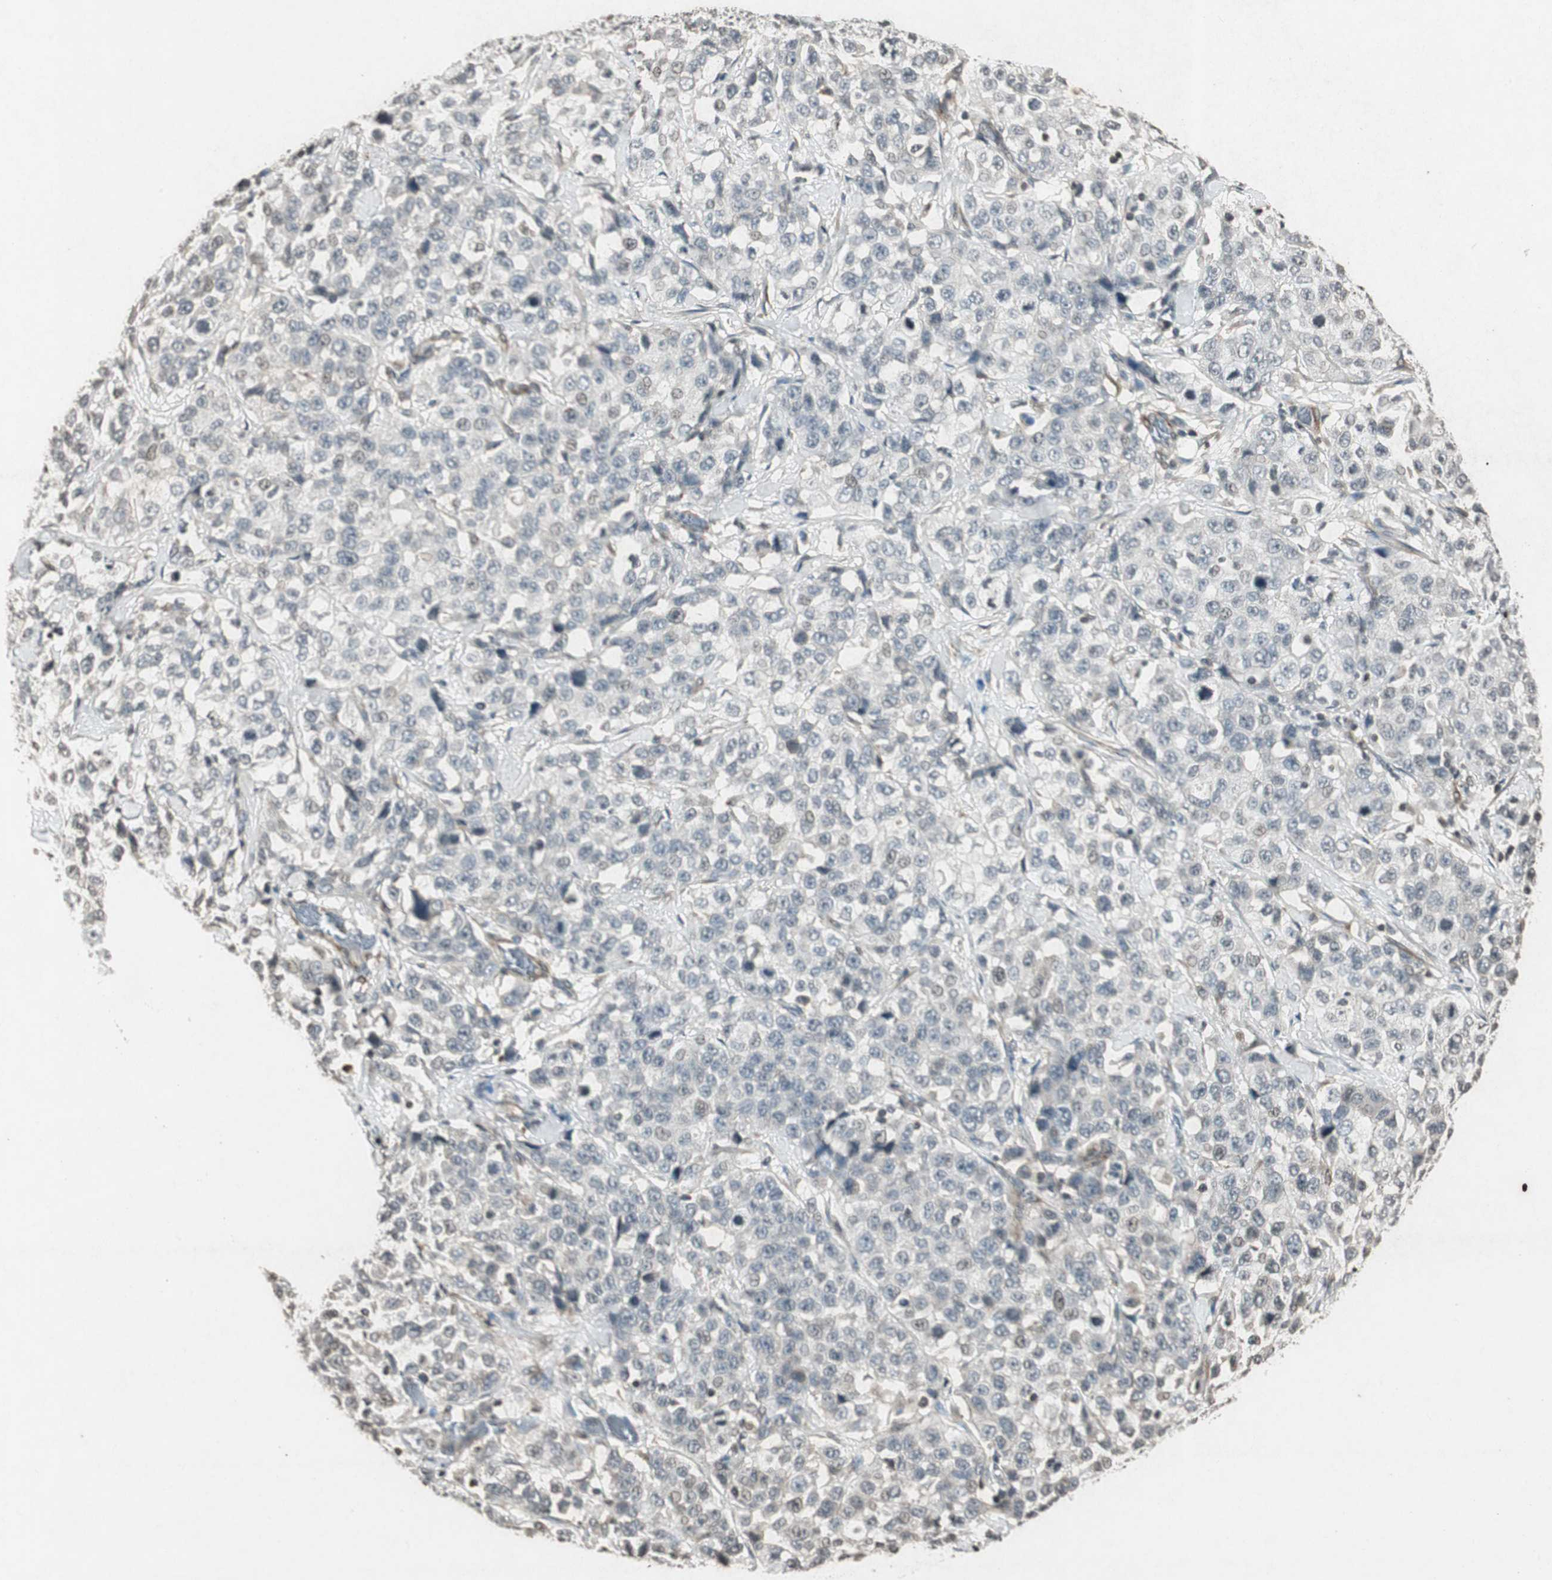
{"staining": {"intensity": "negative", "quantity": "none", "location": "none"}, "tissue": "stomach cancer", "cell_type": "Tumor cells", "image_type": "cancer", "snomed": [{"axis": "morphology", "description": "Normal tissue, NOS"}, {"axis": "morphology", "description": "Adenocarcinoma, NOS"}, {"axis": "topography", "description": "Stomach"}], "caption": "This is an immunohistochemistry (IHC) image of adenocarcinoma (stomach). There is no expression in tumor cells.", "gene": "PRKG1", "patient": {"sex": "male", "age": 48}}